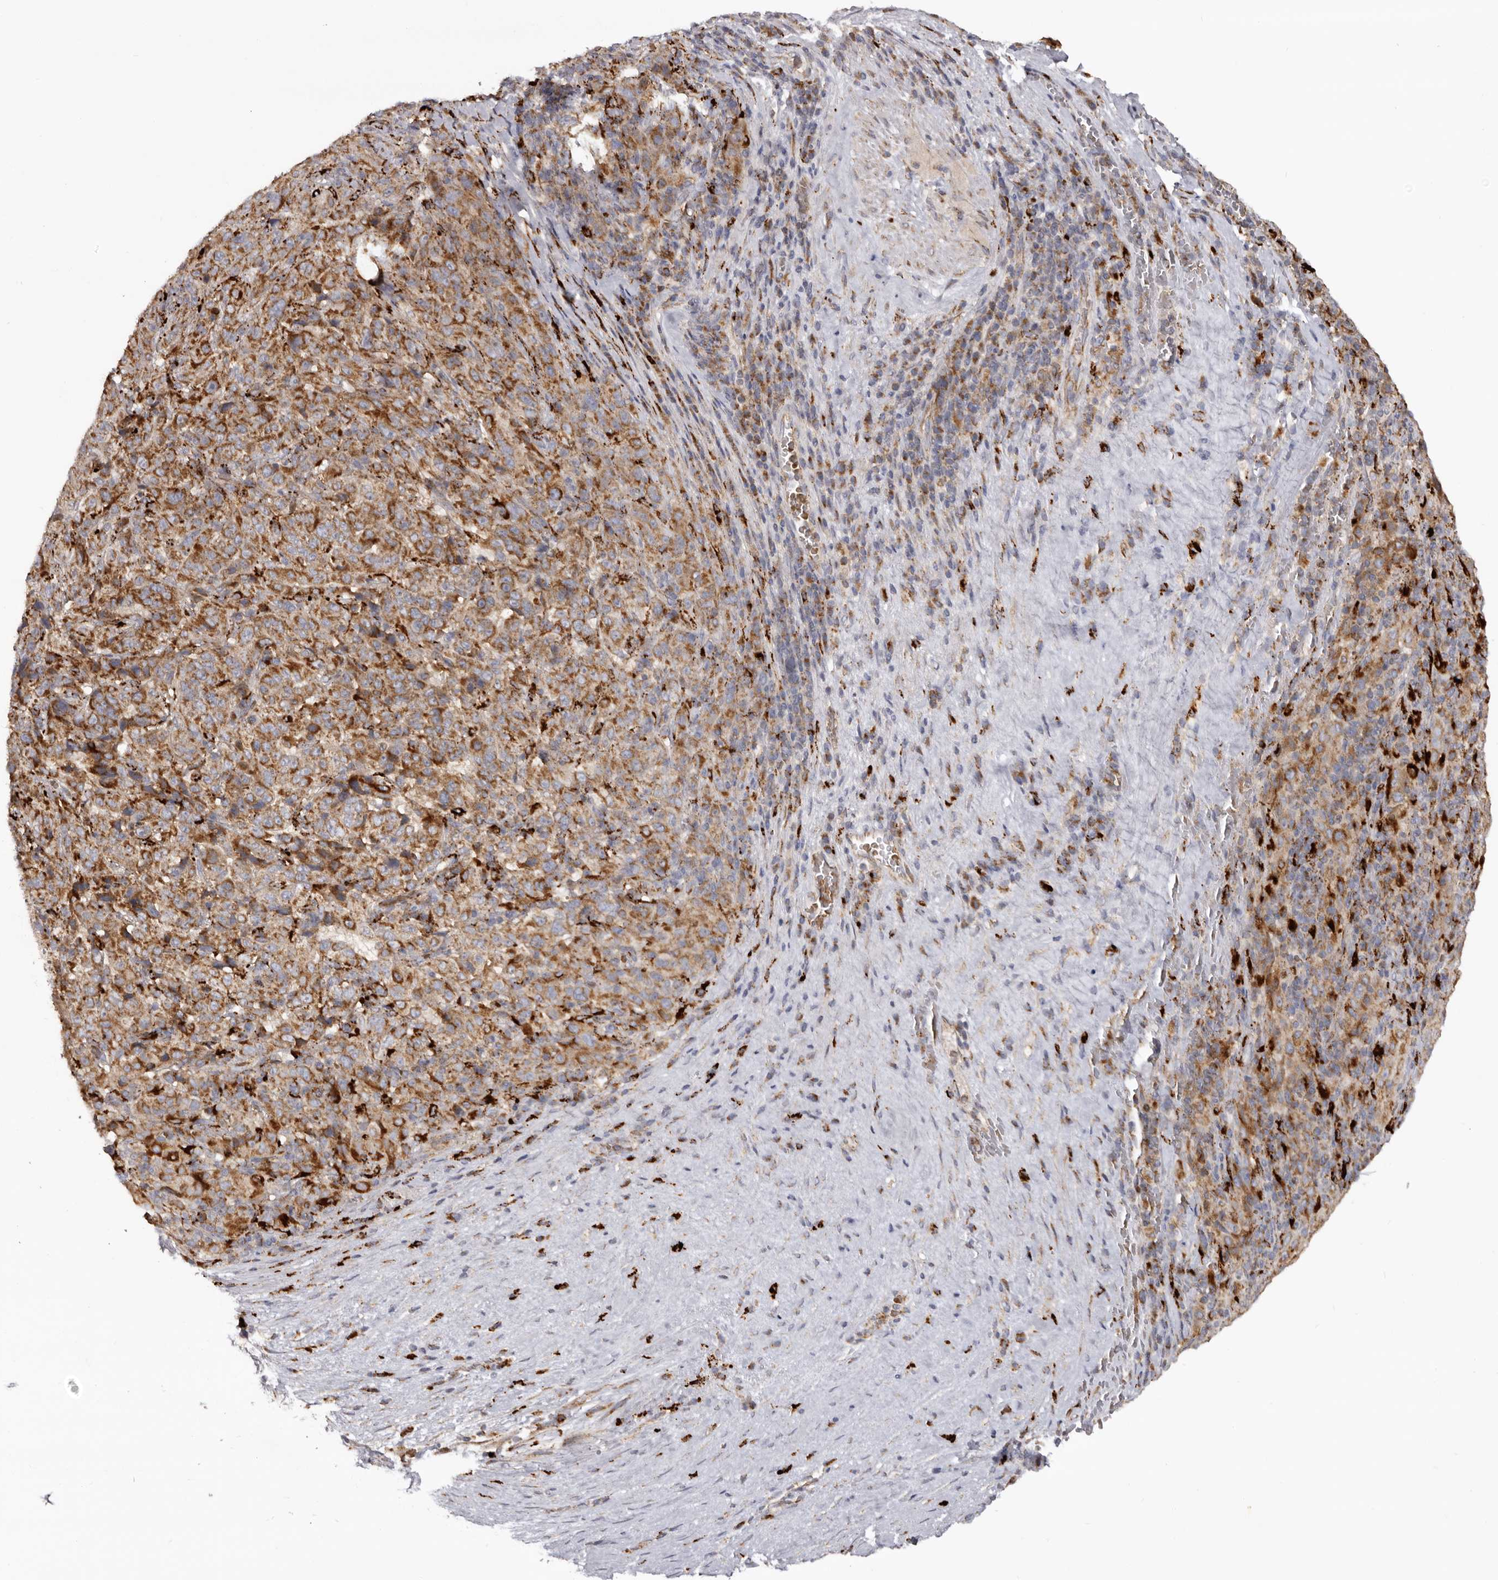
{"staining": {"intensity": "moderate", "quantity": ">75%", "location": "cytoplasmic/membranous"}, "tissue": "pancreatic cancer", "cell_type": "Tumor cells", "image_type": "cancer", "snomed": [{"axis": "morphology", "description": "Adenocarcinoma, NOS"}, {"axis": "topography", "description": "Pancreas"}], "caption": "A photomicrograph of human pancreatic cancer stained for a protein shows moderate cytoplasmic/membranous brown staining in tumor cells.", "gene": "MECR", "patient": {"sex": "male", "age": 63}}